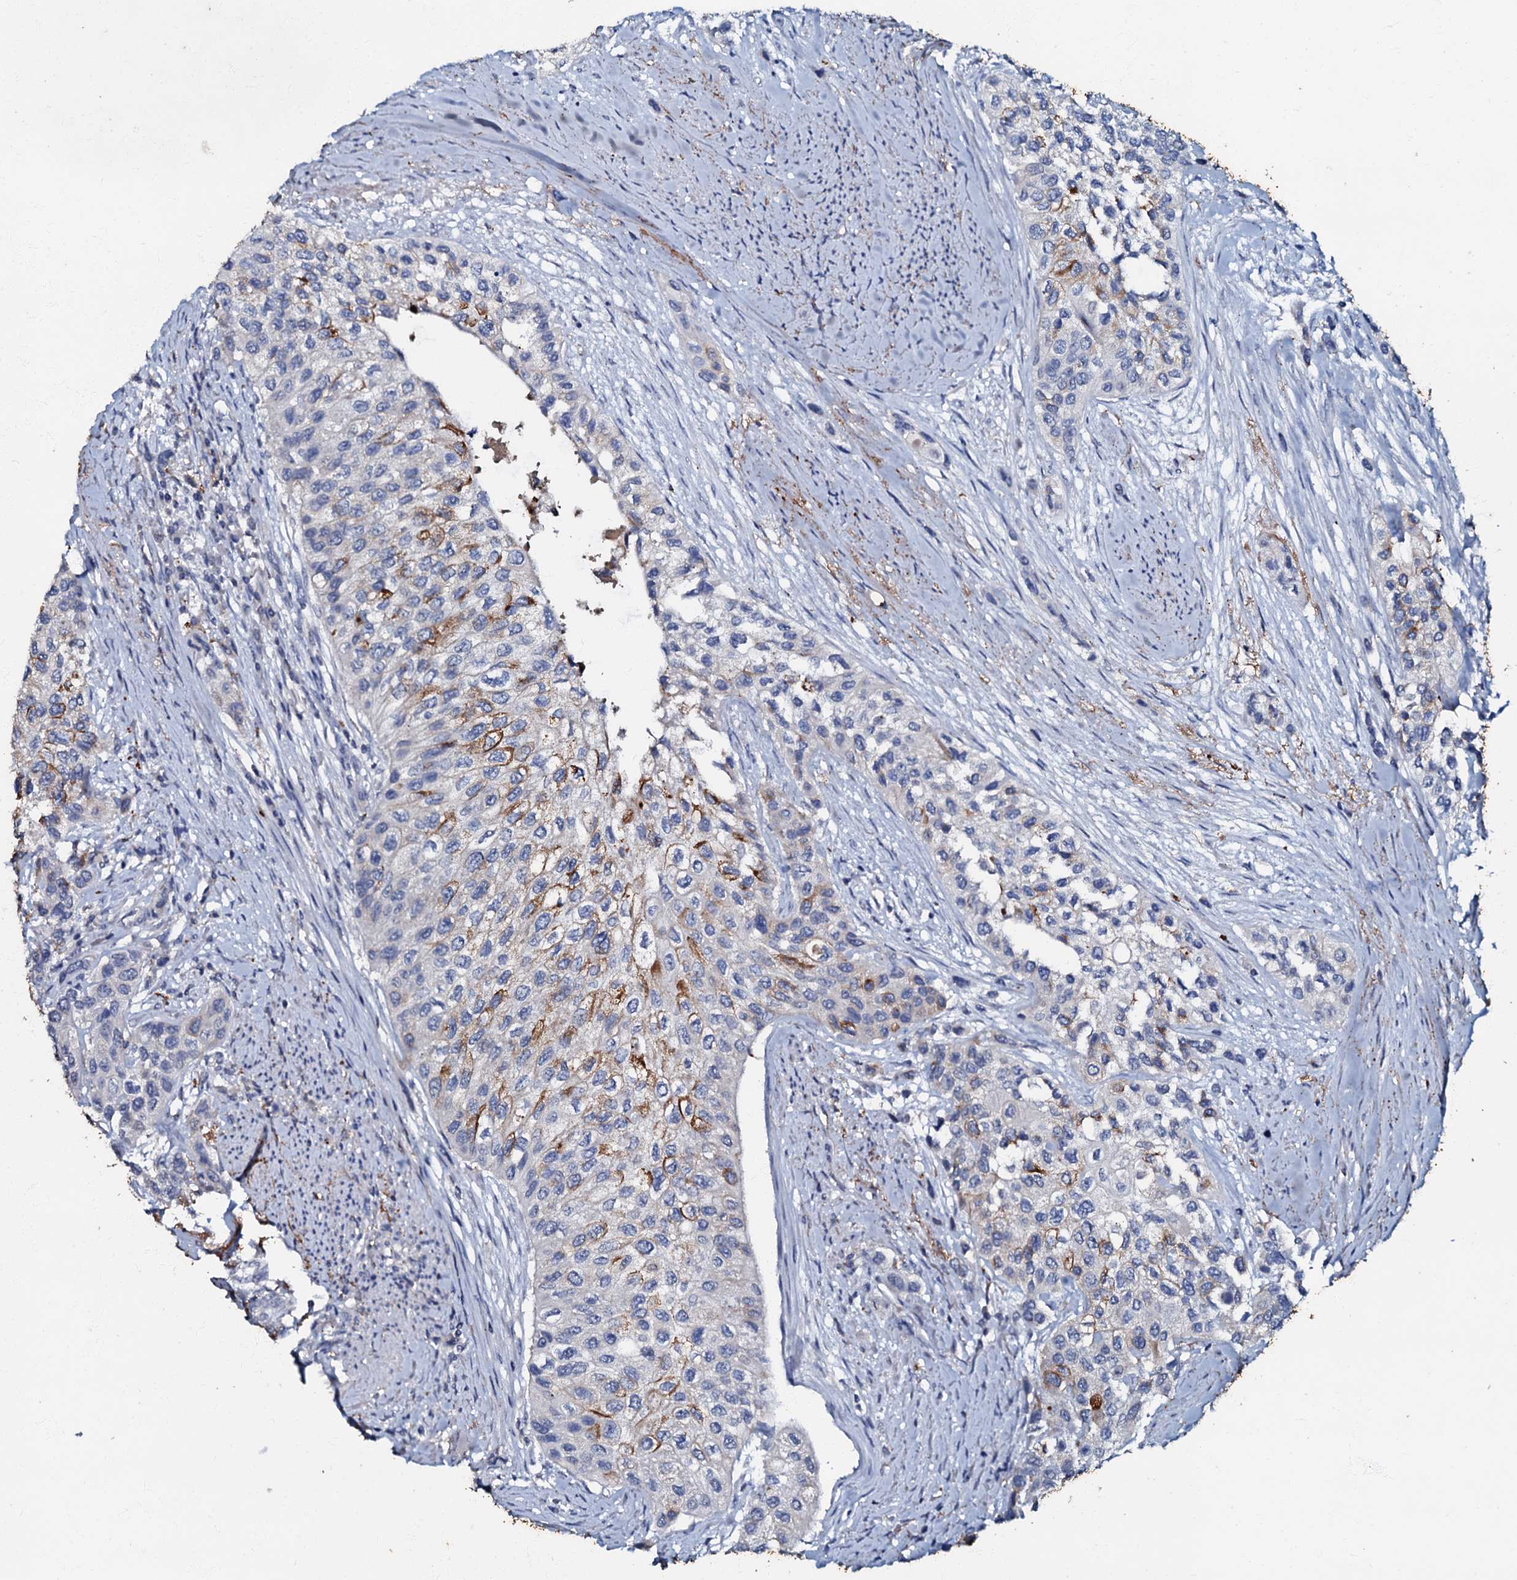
{"staining": {"intensity": "moderate", "quantity": "<25%", "location": "cytoplasmic/membranous"}, "tissue": "urothelial cancer", "cell_type": "Tumor cells", "image_type": "cancer", "snomed": [{"axis": "morphology", "description": "Normal tissue, NOS"}, {"axis": "morphology", "description": "Urothelial carcinoma, High grade"}, {"axis": "topography", "description": "Vascular tissue"}, {"axis": "topography", "description": "Urinary bladder"}], "caption": "Urothelial cancer was stained to show a protein in brown. There is low levels of moderate cytoplasmic/membranous positivity in approximately <25% of tumor cells. (DAB (3,3'-diaminobenzidine) IHC with brightfield microscopy, high magnification).", "gene": "MANSC4", "patient": {"sex": "female", "age": 56}}